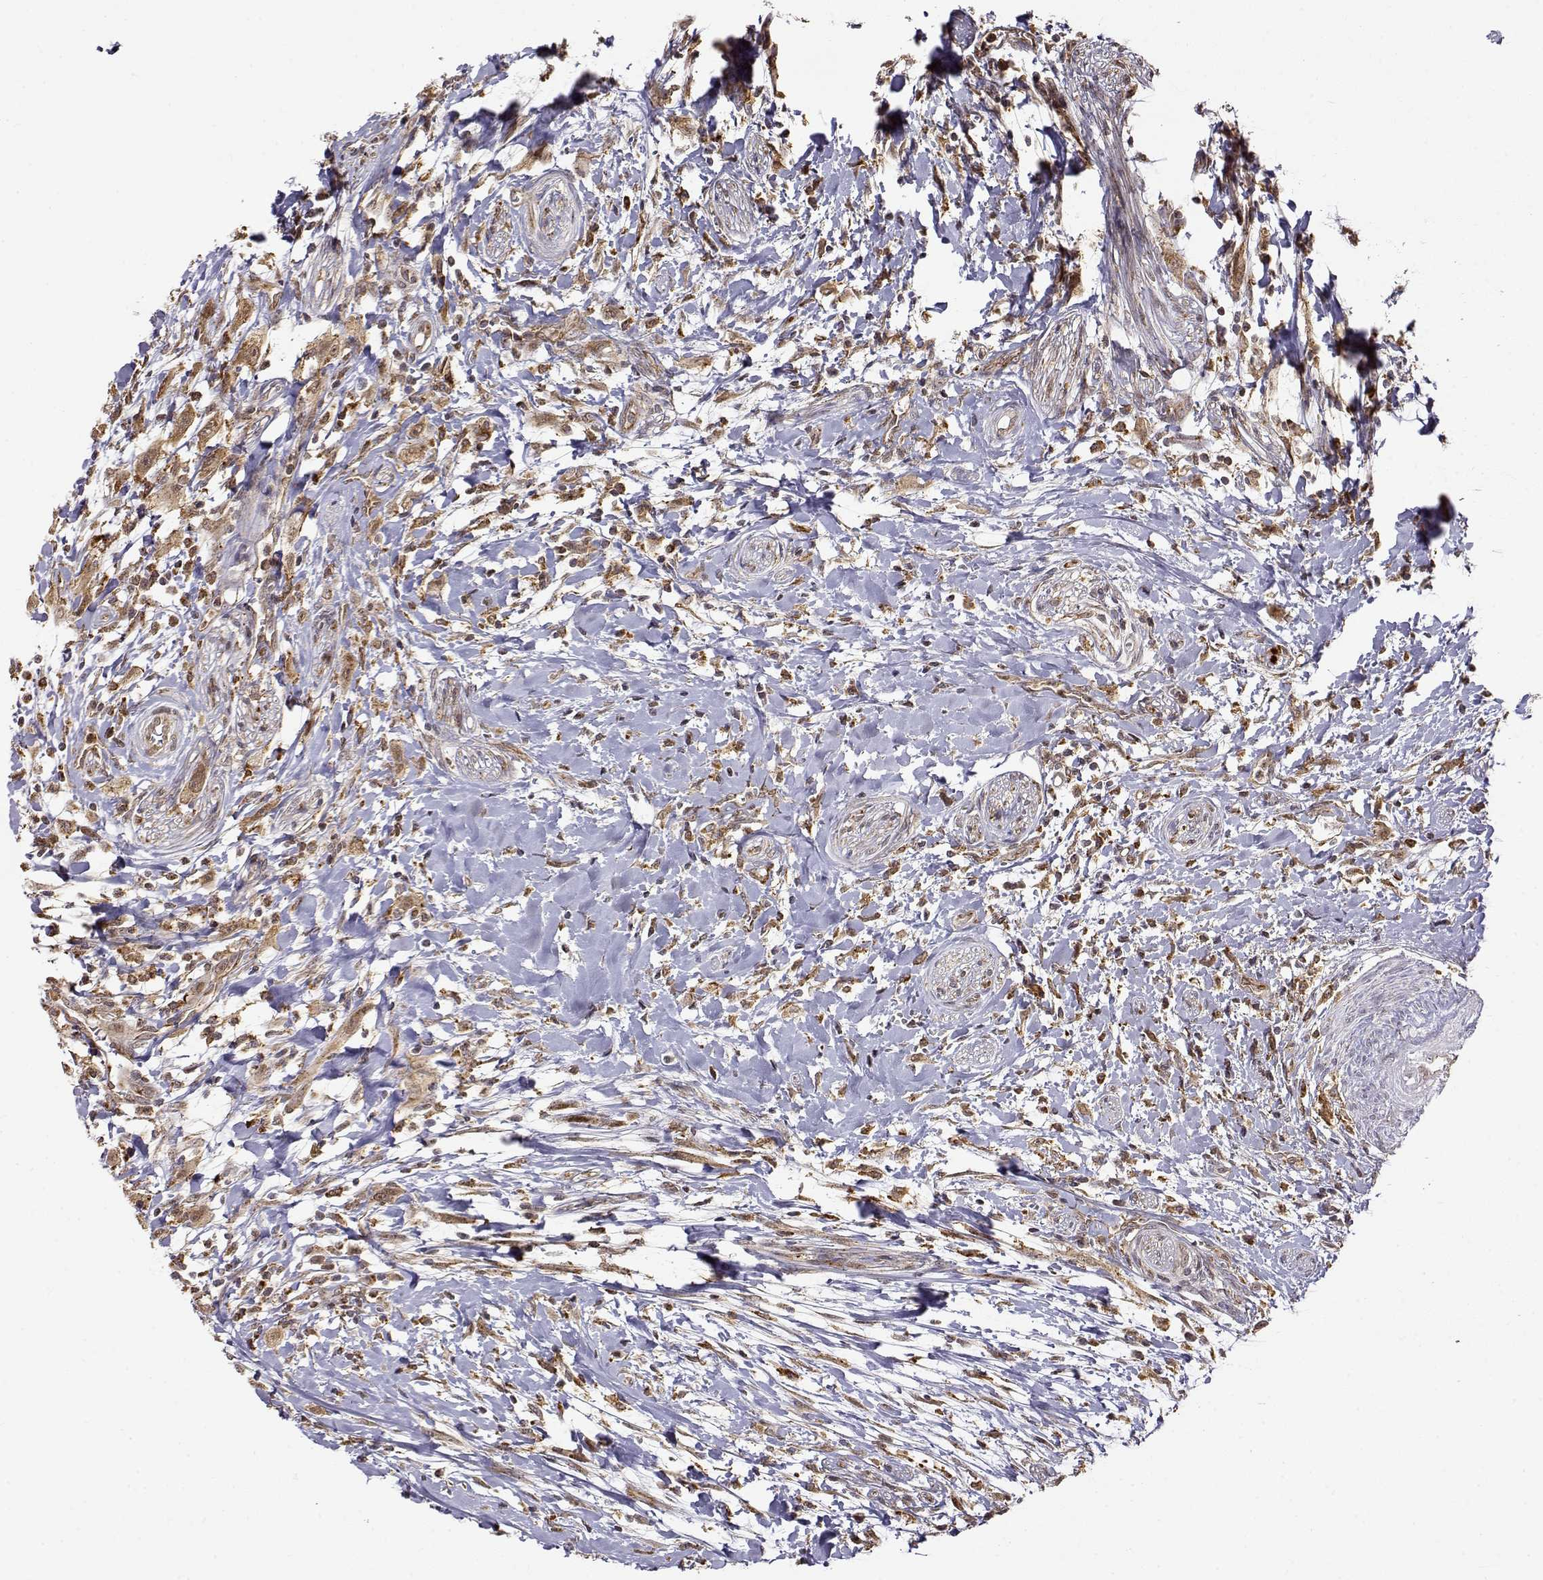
{"staining": {"intensity": "moderate", "quantity": ">75%", "location": "cytoplasmic/membranous"}, "tissue": "head and neck cancer", "cell_type": "Tumor cells", "image_type": "cancer", "snomed": [{"axis": "morphology", "description": "Squamous cell carcinoma, NOS"}, {"axis": "morphology", "description": "Squamous cell carcinoma, metastatic, NOS"}, {"axis": "topography", "description": "Oral tissue"}, {"axis": "topography", "description": "Head-Neck"}], "caption": "Head and neck cancer was stained to show a protein in brown. There is medium levels of moderate cytoplasmic/membranous expression in about >75% of tumor cells.", "gene": "RNF13", "patient": {"sex": "female", "age": 85}}